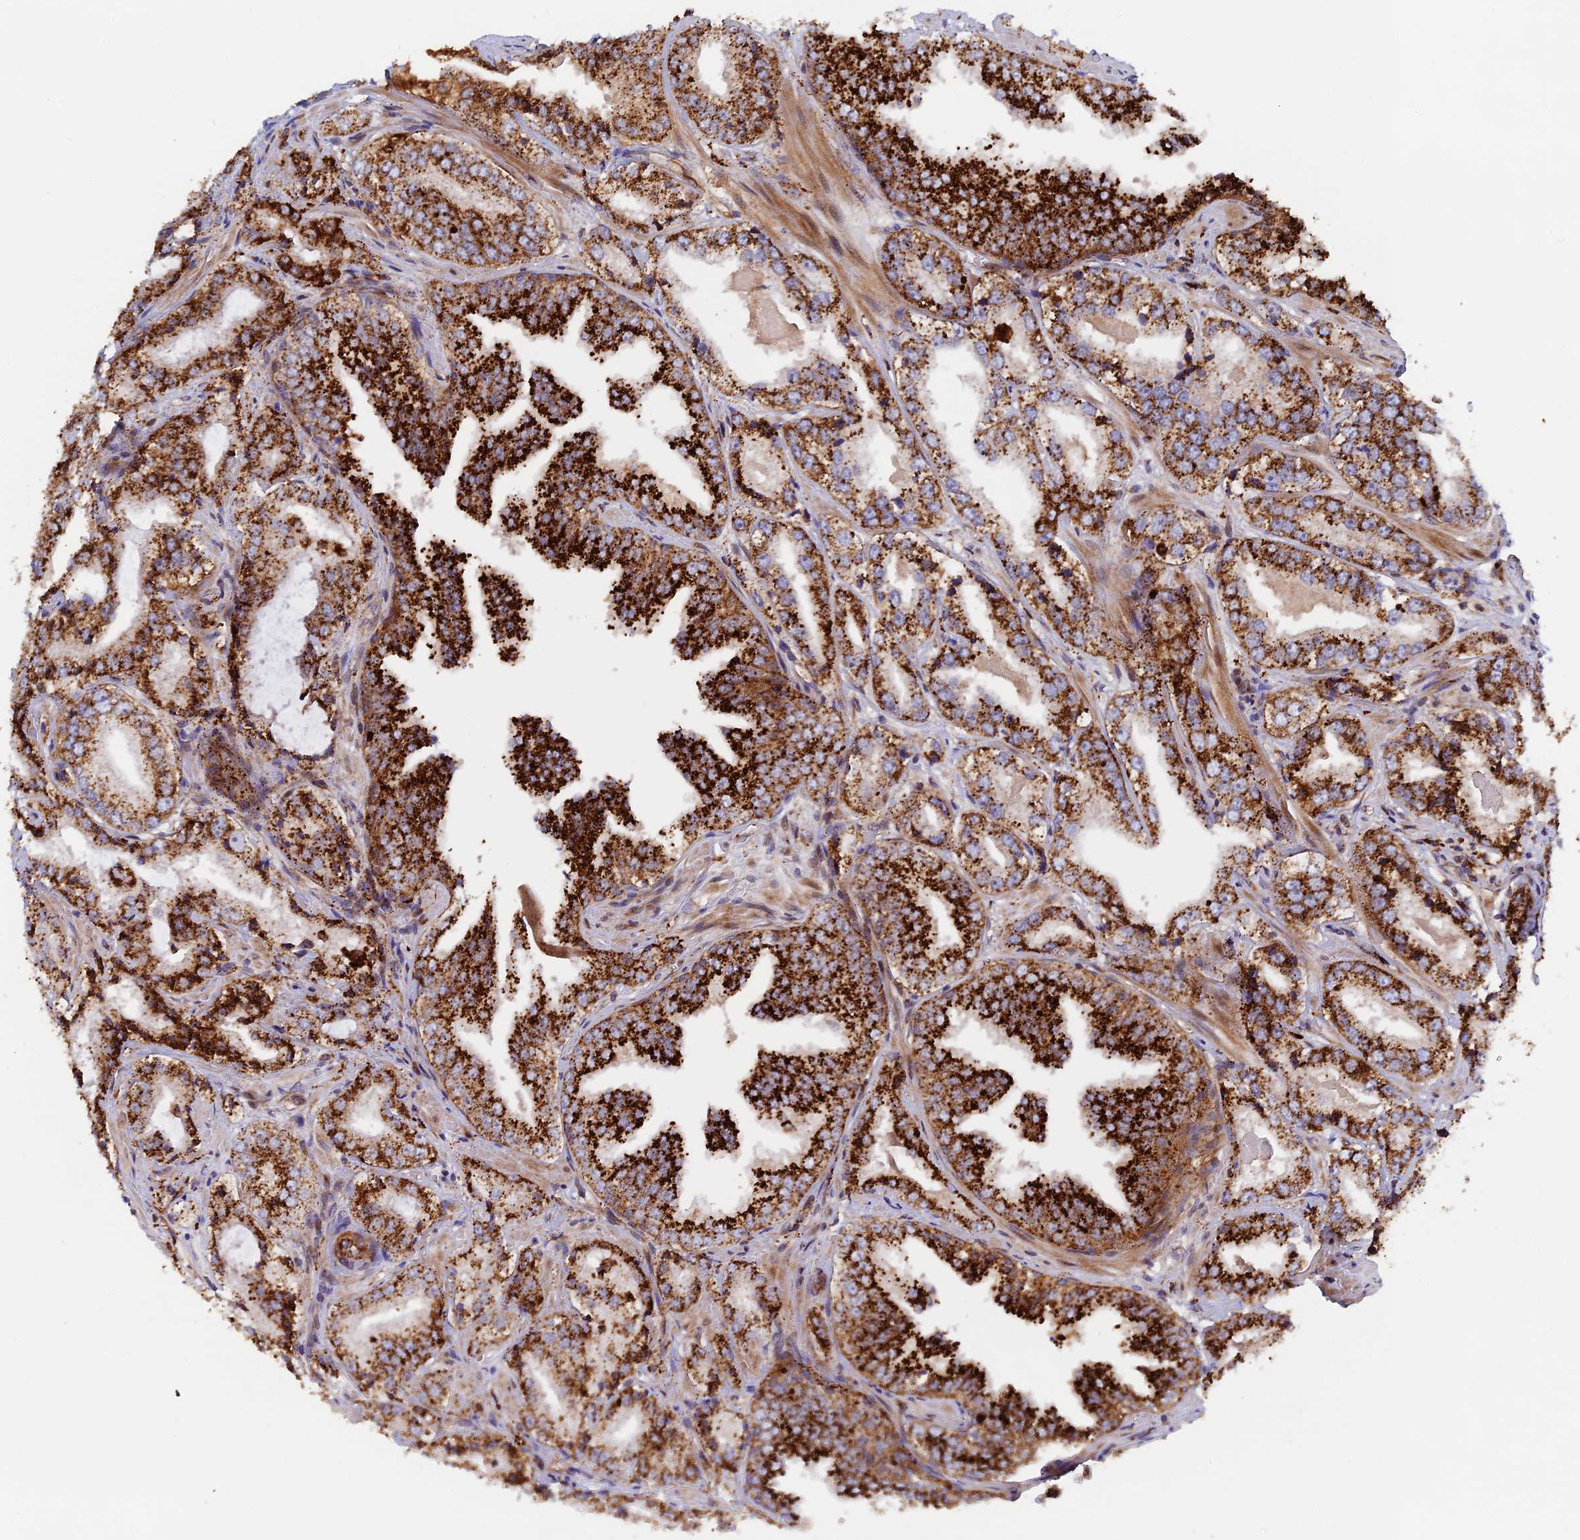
{"staining": {"intensity": "strong", "quantity": ">75%", "location": "cytoplasmic/membranous"}, "tissue": "prostate cancer", "cell_type": "Tumor cells", "image_type": "cancer", "snomed": [{"axis": "morphology", "description": "Adenocarcinoma, Low grade"}, {"axis": "topography", "description": "Prostate"}], "caption": "This micrograph reveals IHC staining of human low-grade adenocarcinoma (prostate), with high strong cytoplasmic/membranous positivity in approximately >75% of tumor cells.", "gene": "PPP2R3C", "patient": {"sex": "male", "age": 60}}